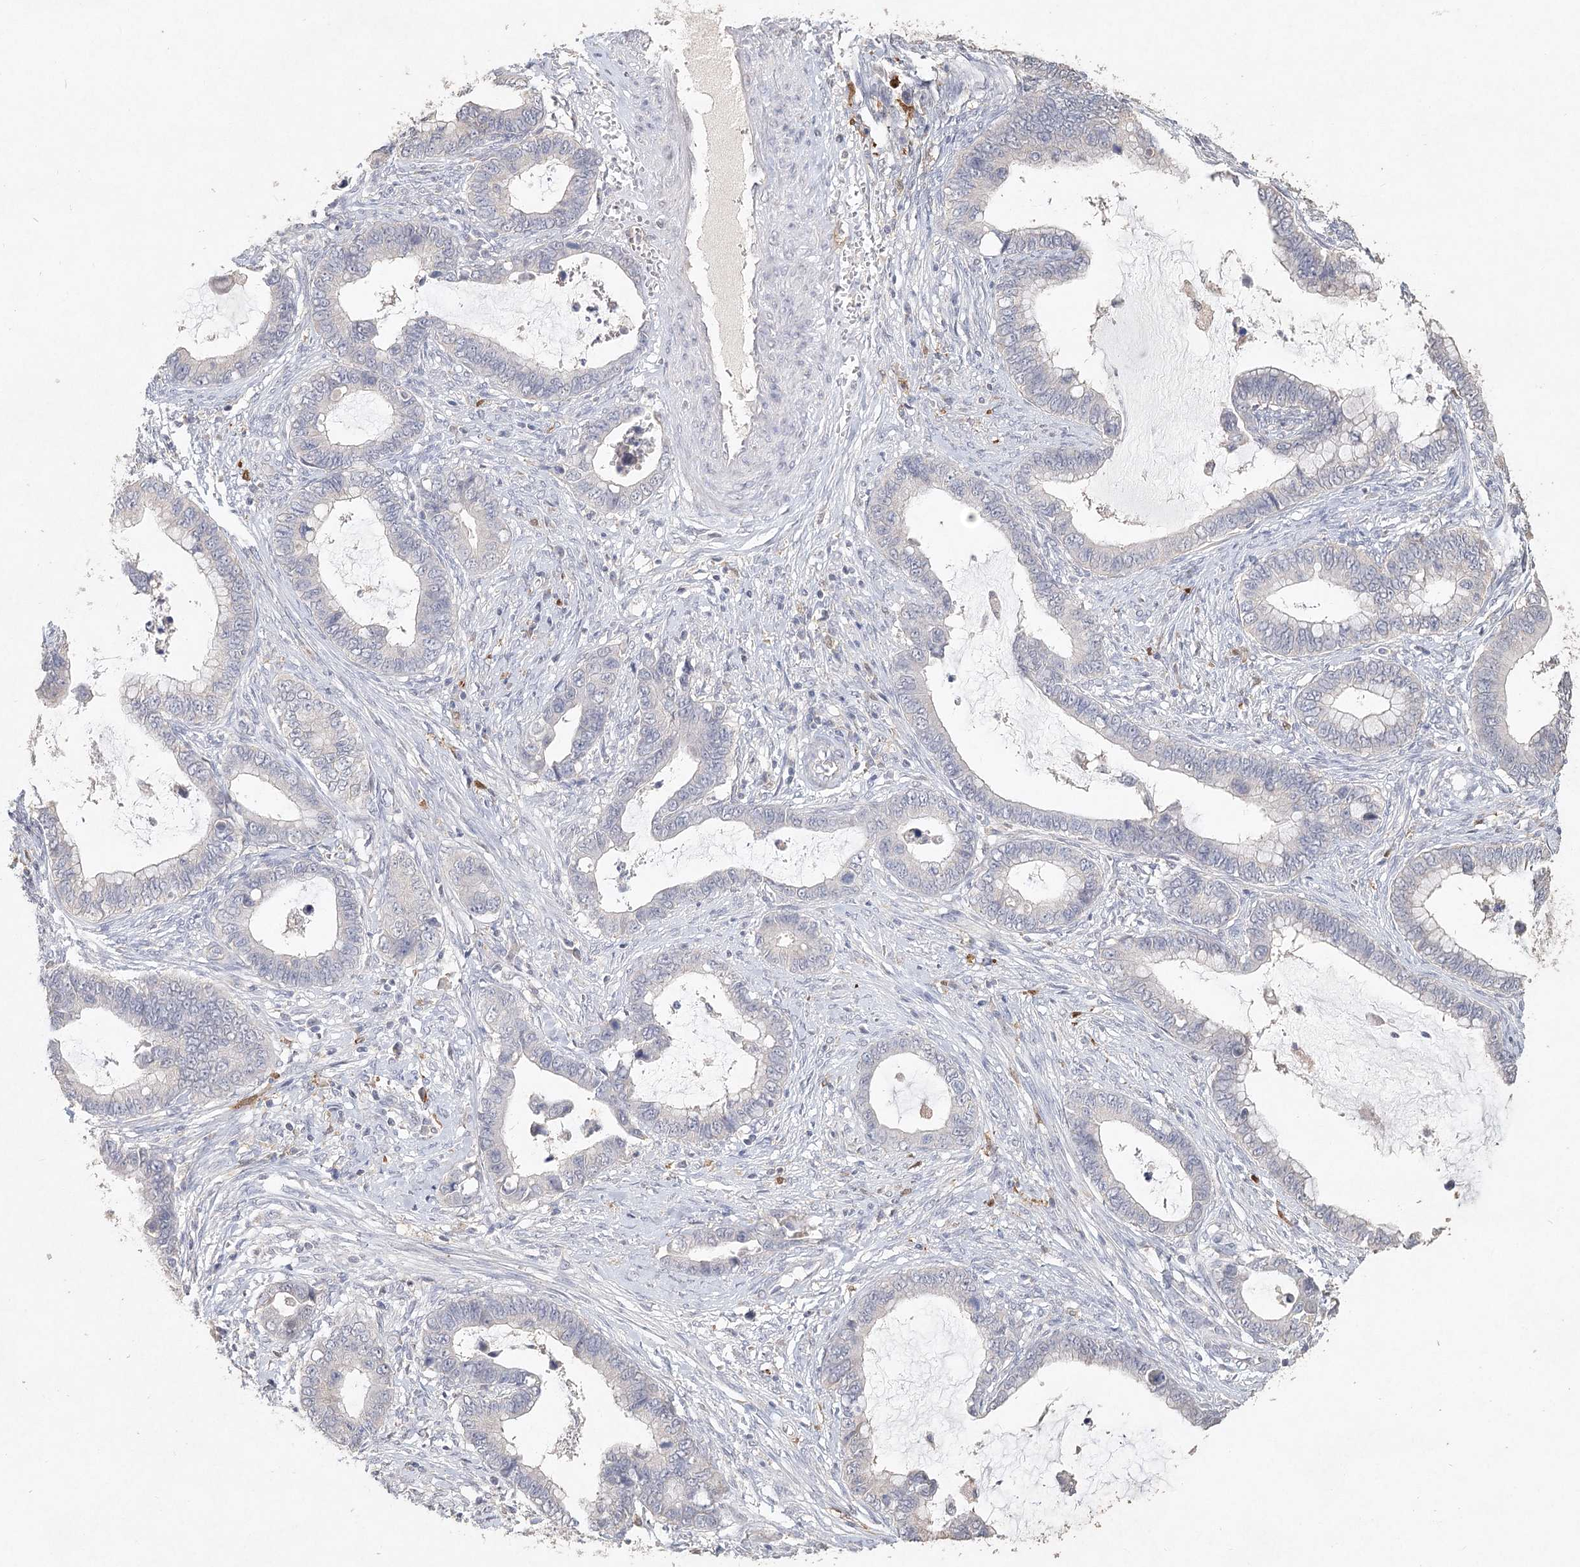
{"staining": {"intensity": "negative", "quantity": "none", "location": "none"}, "tissue": "cervical cancer", "cell_type": "Tumor cells", "image_type": "cancer", "snomed": [{"axis": "morphology", "description": "Adenocarcinoma, NOS"}, {"axis": "topography", "description": "Cervix"}], "caption": "Tumor cells show no significant protein expression in cervical cancer (adenocarcinoma).", "gene": "ARSI", "patient": {"sex": "female", "age": 44}}